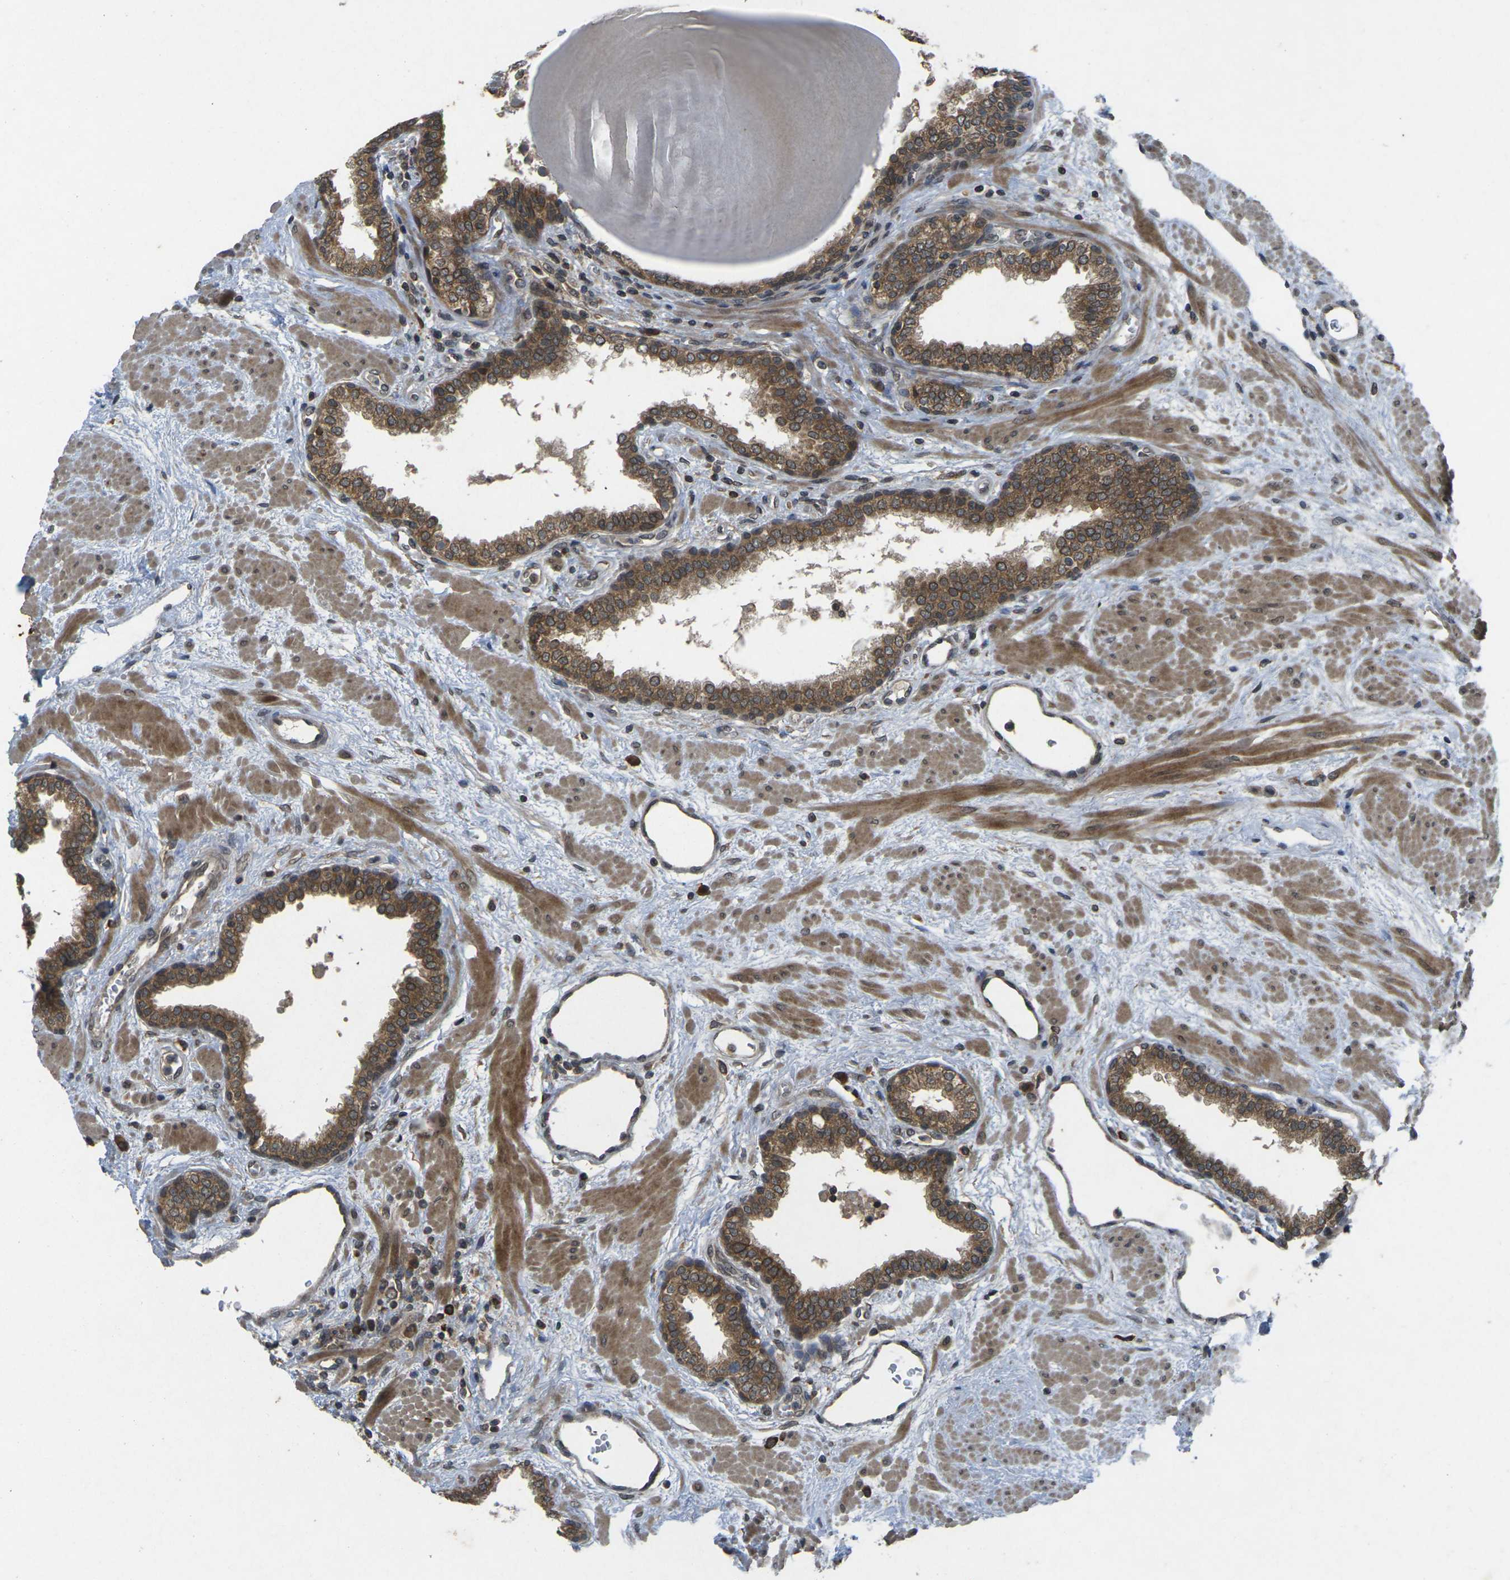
{"staining": {"intensity": "moderate", "quantity": ">75%", "location": "cytoplasmic/membranous"}, "tissue": "prostate", "cell_type": "Glandular cells", "image_type": "normal", "snomed": [{"axis": "morphology", "description": "Normal tissue, NOS"}, {"axis": "topography", "description": "Prostate"}], "caption": "A high-resolution histopathology image shows immunohistochemistry (IHC) staining of normal prostate, which reveals moderate cytoplasmic/membranous staining in about >75% of glandular cells.", "gene": "ERN1", "patient": {"sex": "male", "age": 51}}